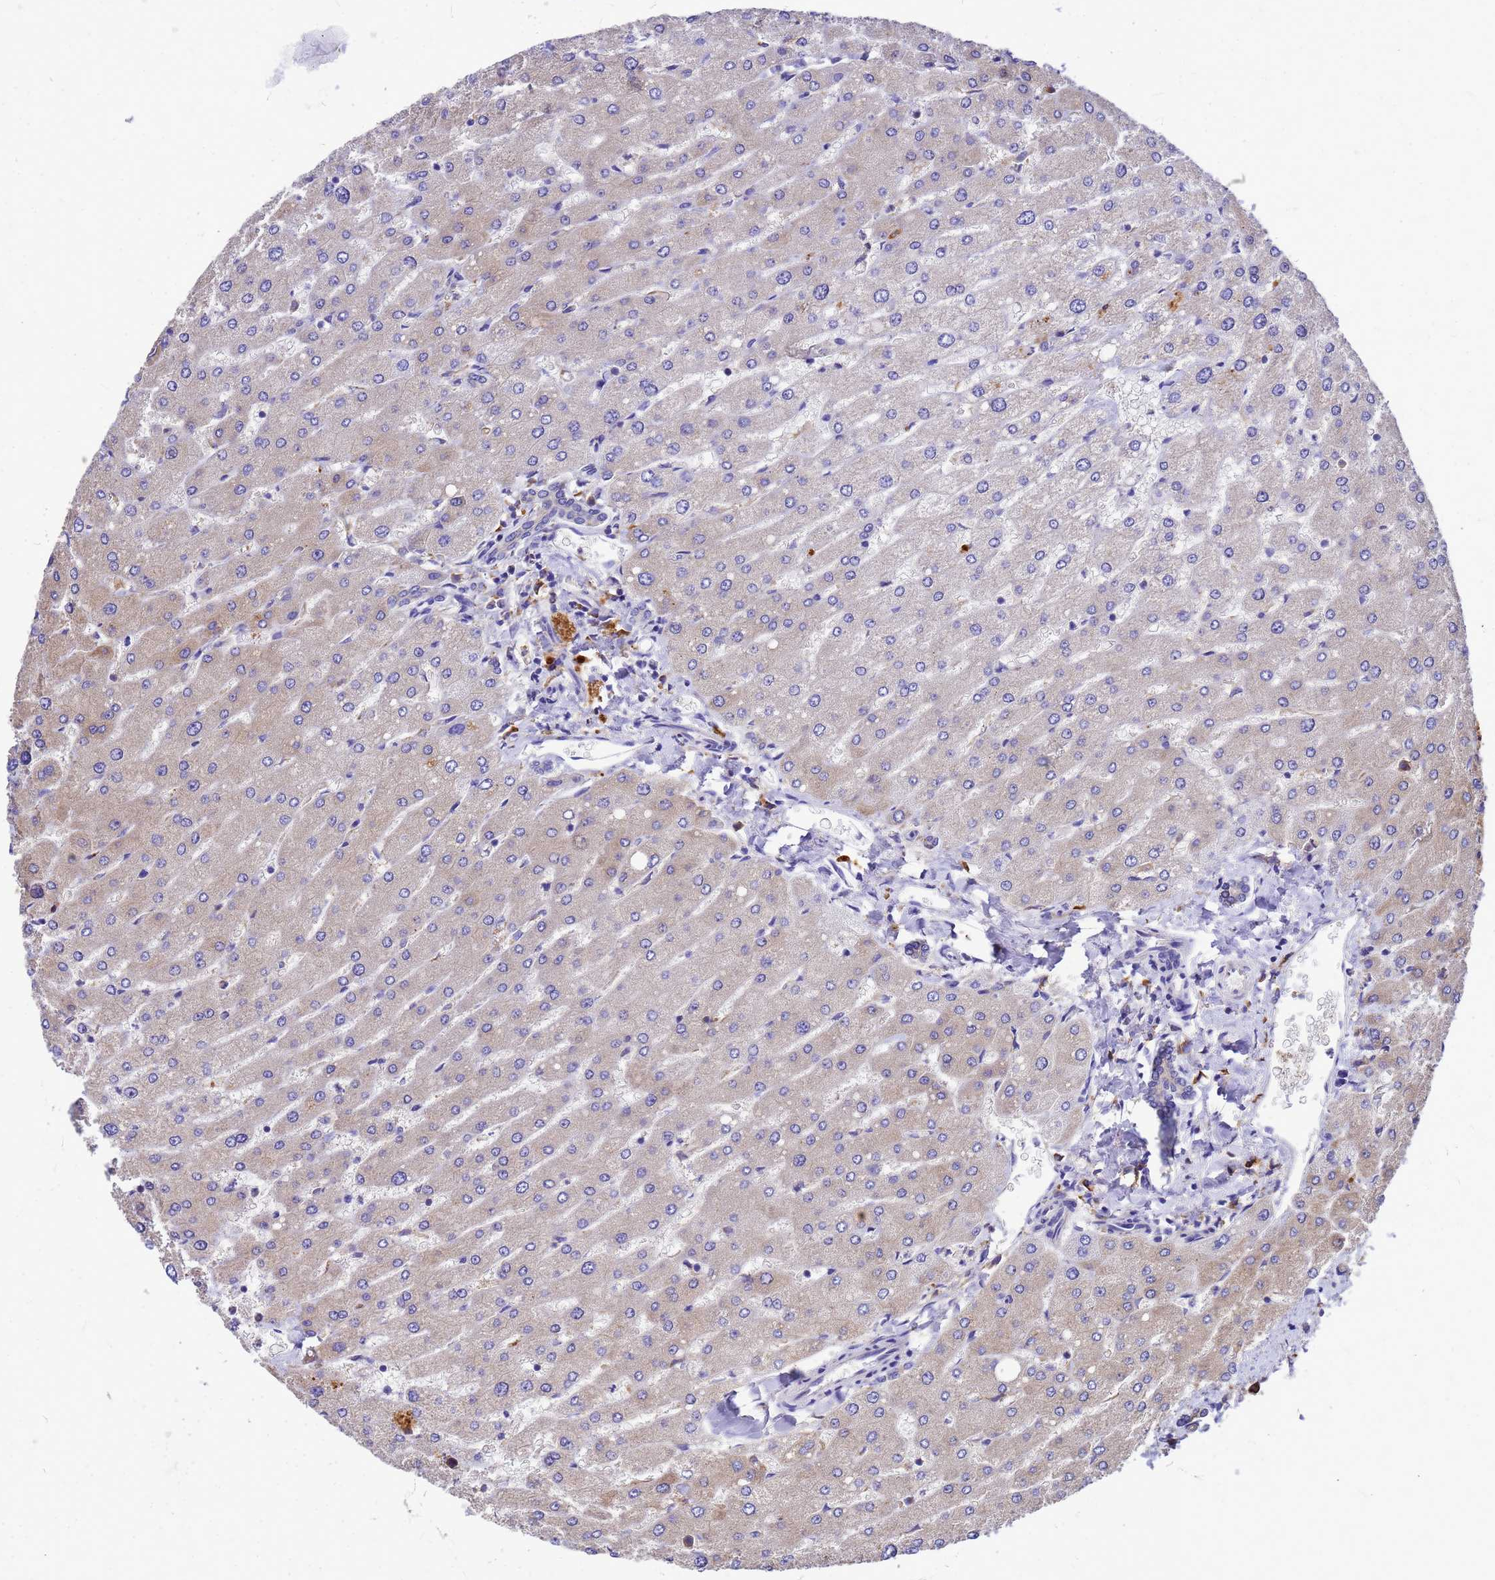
{"staining": {"intensity": "negative", "quantity": "none", "location": "none"}, "tissue": "liver", "cell_type": "Cholangiocytes", "image_type": "normal", "snomed": [{"axis": "morphology", "description": "Normal tissue, NOS"}, {"axis": "topography", "description": "Liver"}], "caption": "Immunohistochemistry of benign human liver displays no expression in cholangiocytes. (Brightfield microscopy of DAB immunohistochemistry (IHC) at high magnification).", "gene": "GID4", "patient": {"sex": "male", "age": 55}}